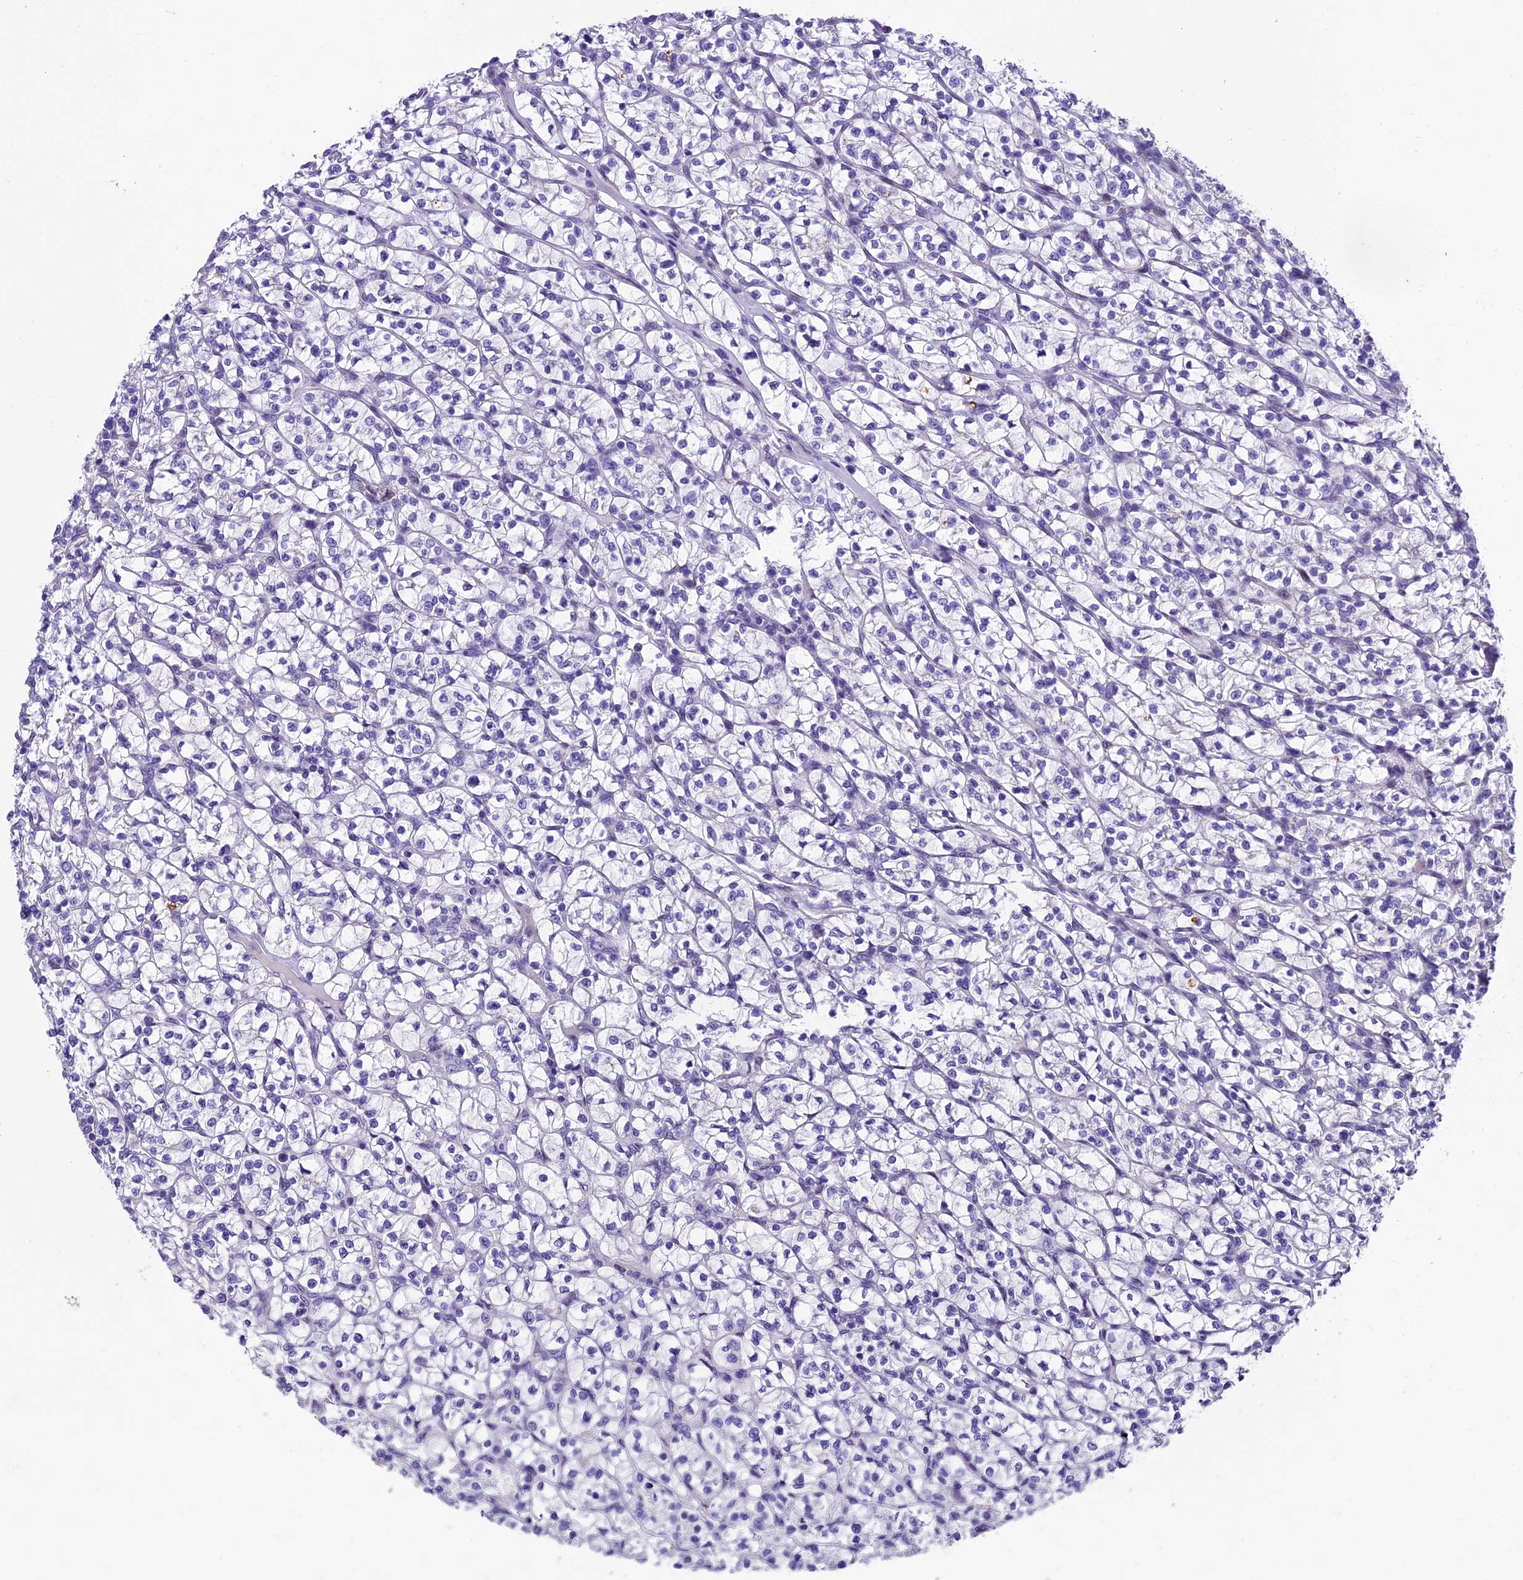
{"staining": {"intensity": "negative", "quantity": "none", "location": "none"}, "tissue": "renal cancer", "cell_type": "Tumor cells", "image_type": "cancer", "snomed": [{"axis": "morphology", "description": "Adenocarcinoma, NOS"}, {"axis": "topography", "description": "Kidney"}], "caption": "The photomicrograph reveals no staining of tumor cells in adenocarcinoma (renal).", "gene": "IFT140", "patient": {"sex": "female", "age": 64}}